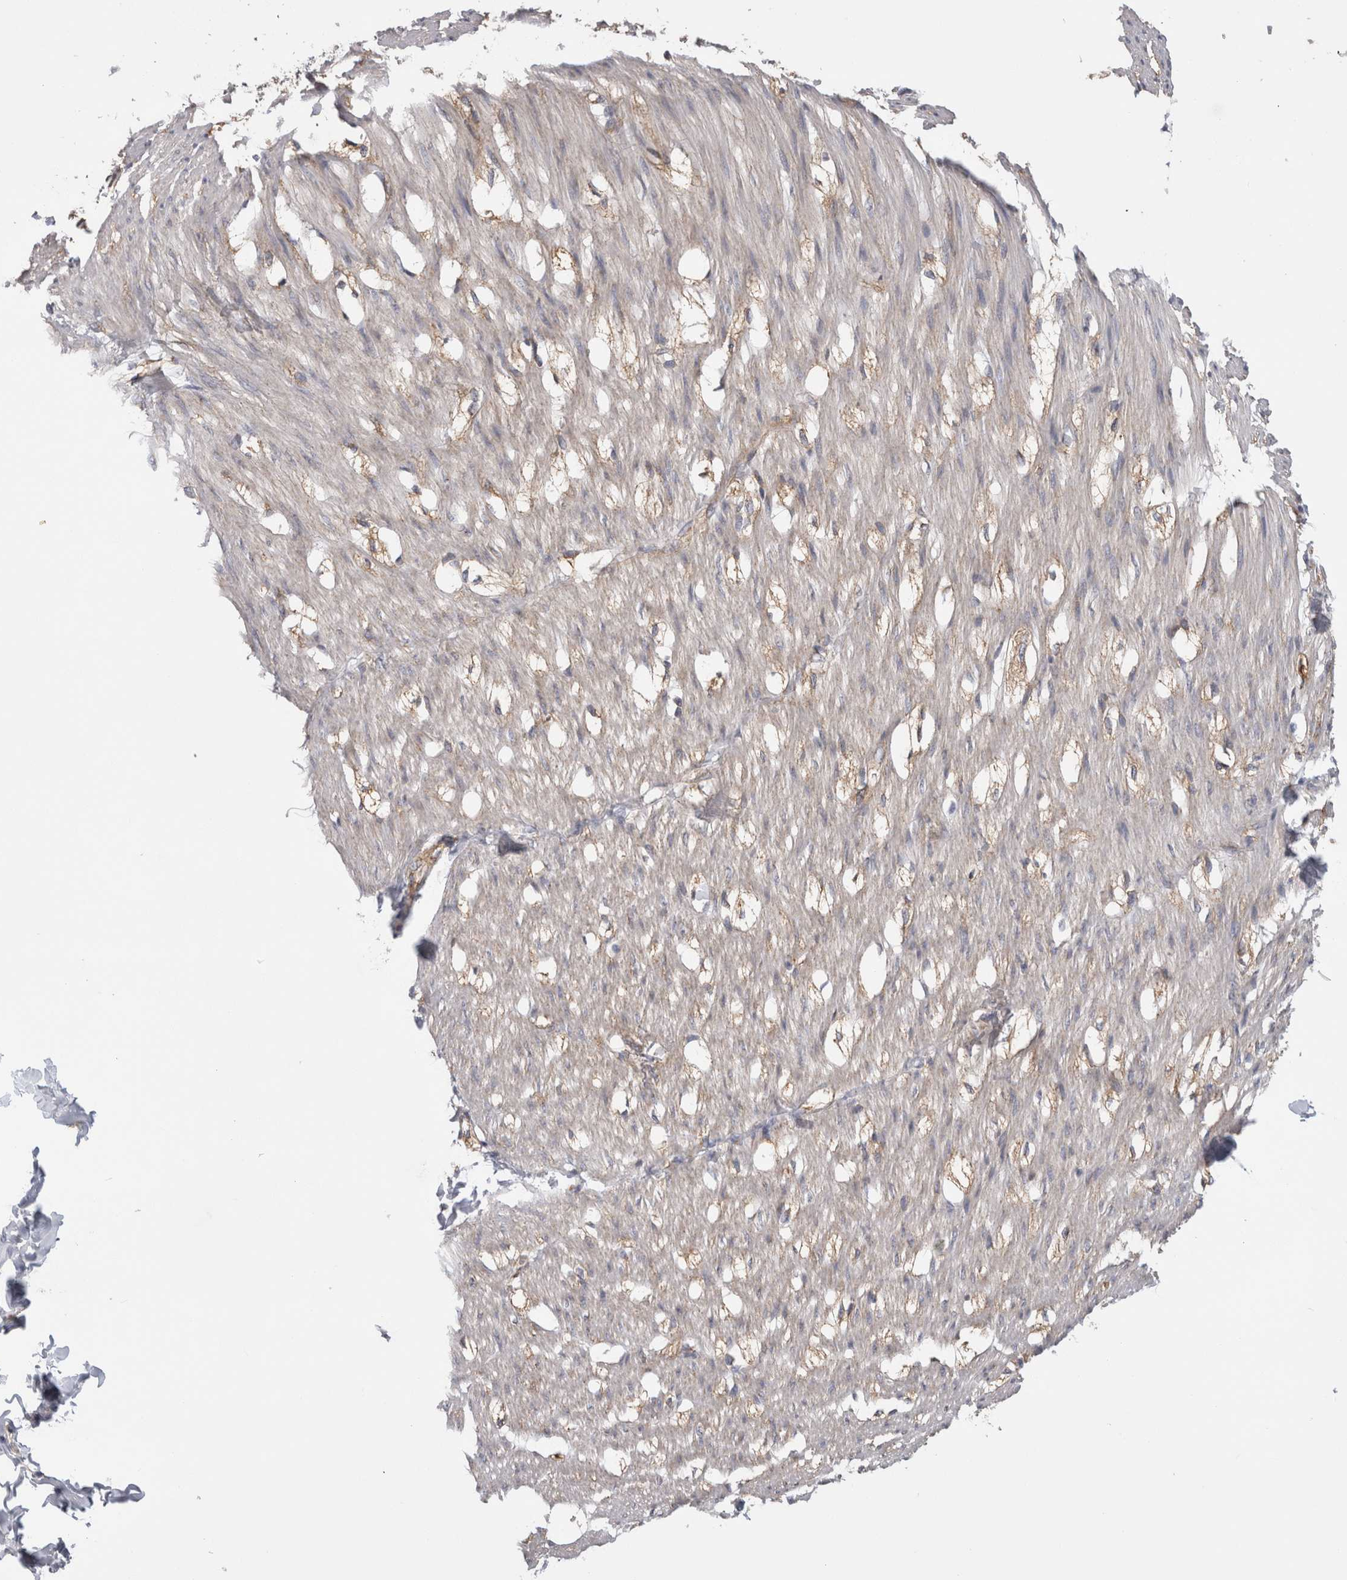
{"staining": {"intensity": "negative", "quantity": "none", "location": "none"}, "tissue": "smooth muscle", "cell_type": "Smooth muscle cells", "image_type": "normal", "snomed": [{"axis": "morphology", "description": "Normal tissue, NOS"}, {"axis": "morphology", "description": "Adenocarcinoma, NOS"}, {"axis": "topography", "description": "Smooth muscle"}, {"axis": "topography", "description": "Colon"}], "caption": "Immunohistochemistry (IHC) image of normal human smooth muscle stained for a protein (brown), which reveals no staining in smooth muscle cells.", "gene": "ATXN3L", "patient": {"sex": "male", "age": 14}}